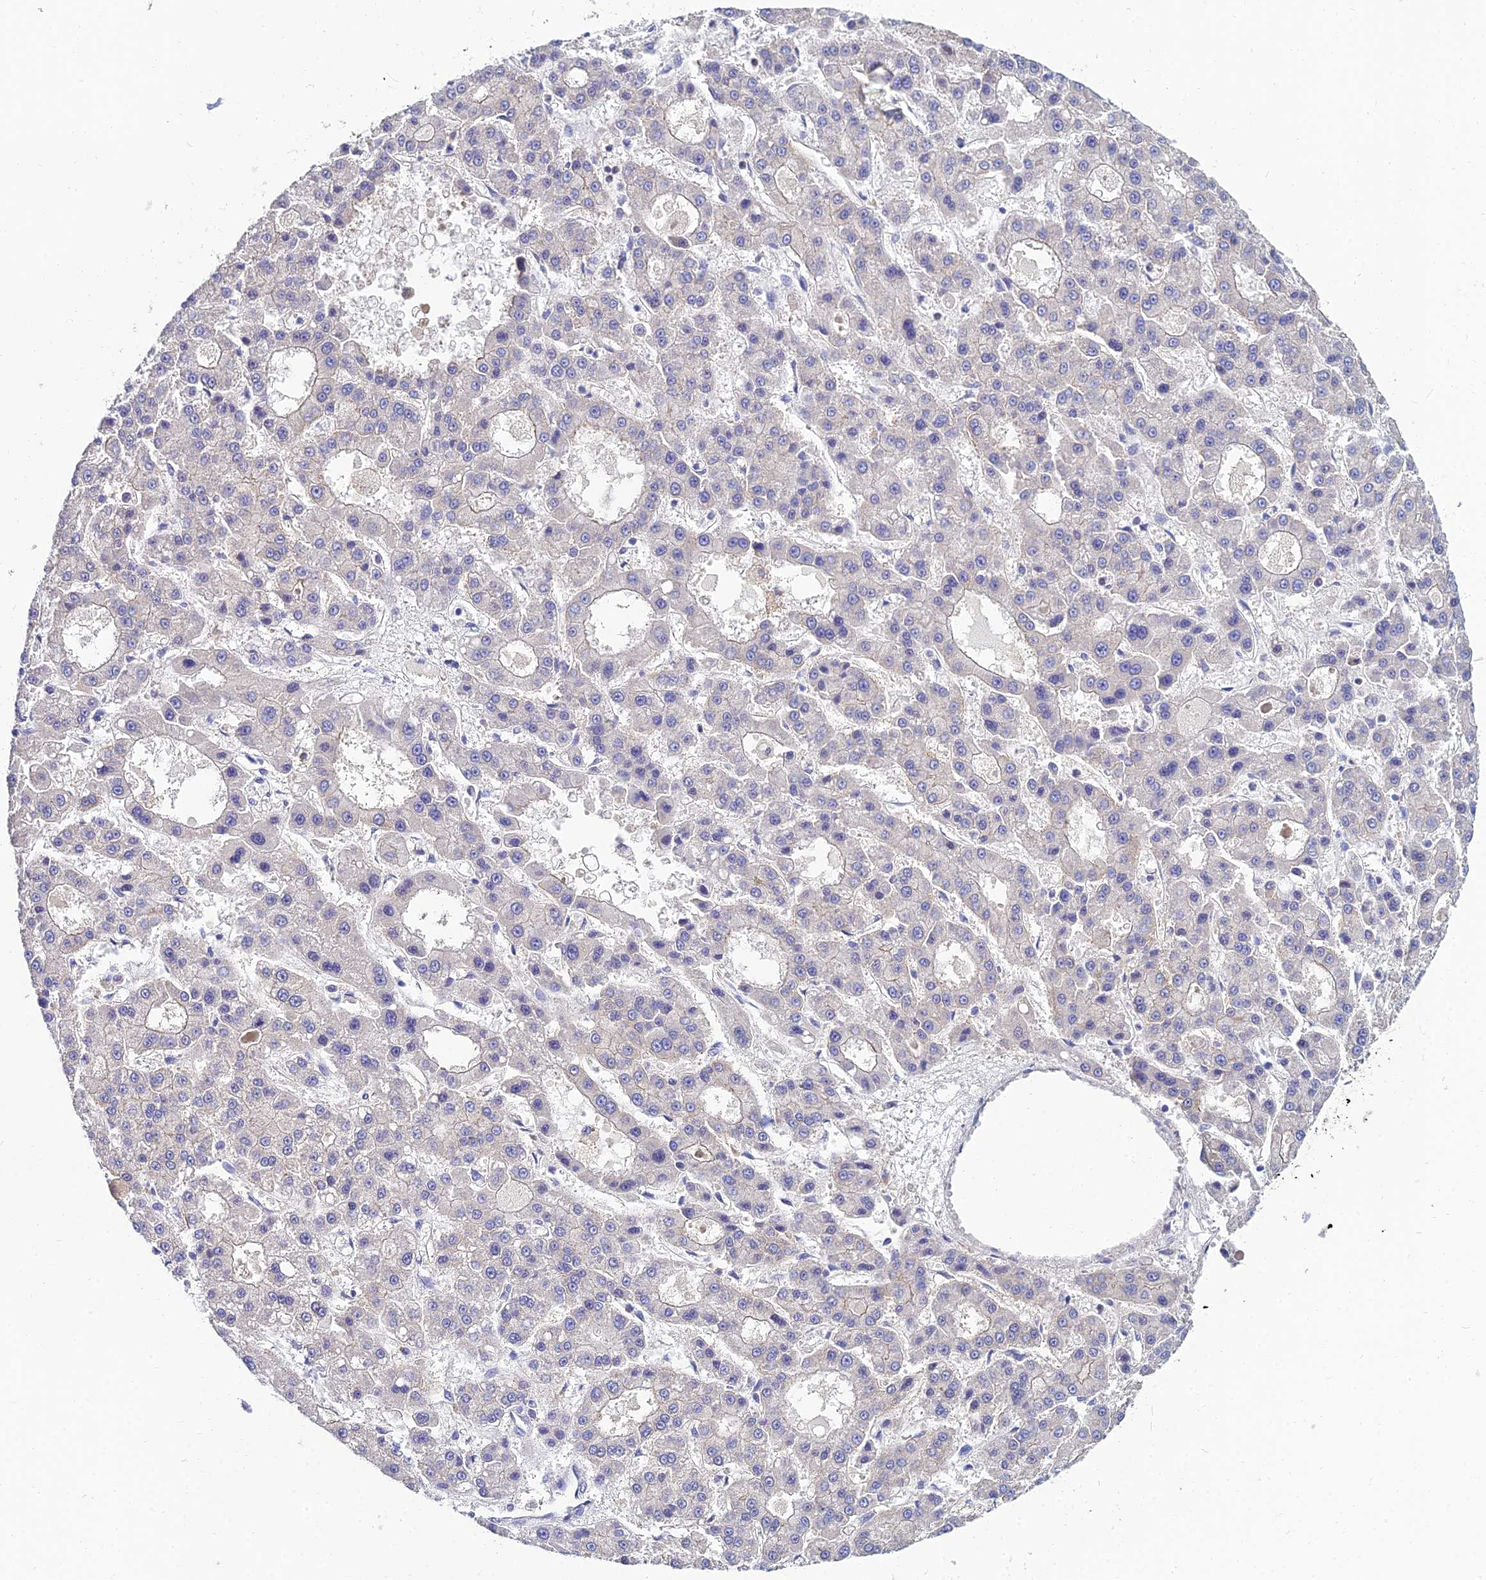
{"staining": {"intensity": "negative", "quantity": "none", "location": "none"}, "tissue": "liver cancer", "cell_type": "Tumor cells", "image_type": "cancer", "snomed": [{"axis": "morphology", "description": "Carcinoma, Hepatocellular, NOS"}, {"axis": "topography", "description": "Liver"}], "caption": "This is an immunohistochemistry (IHC) micrograph of hepatocellular carcinoma (liver). There is no expression in tumor cells.", "gene": "NPY", "patient": {"sex": "male", "age": 70}}